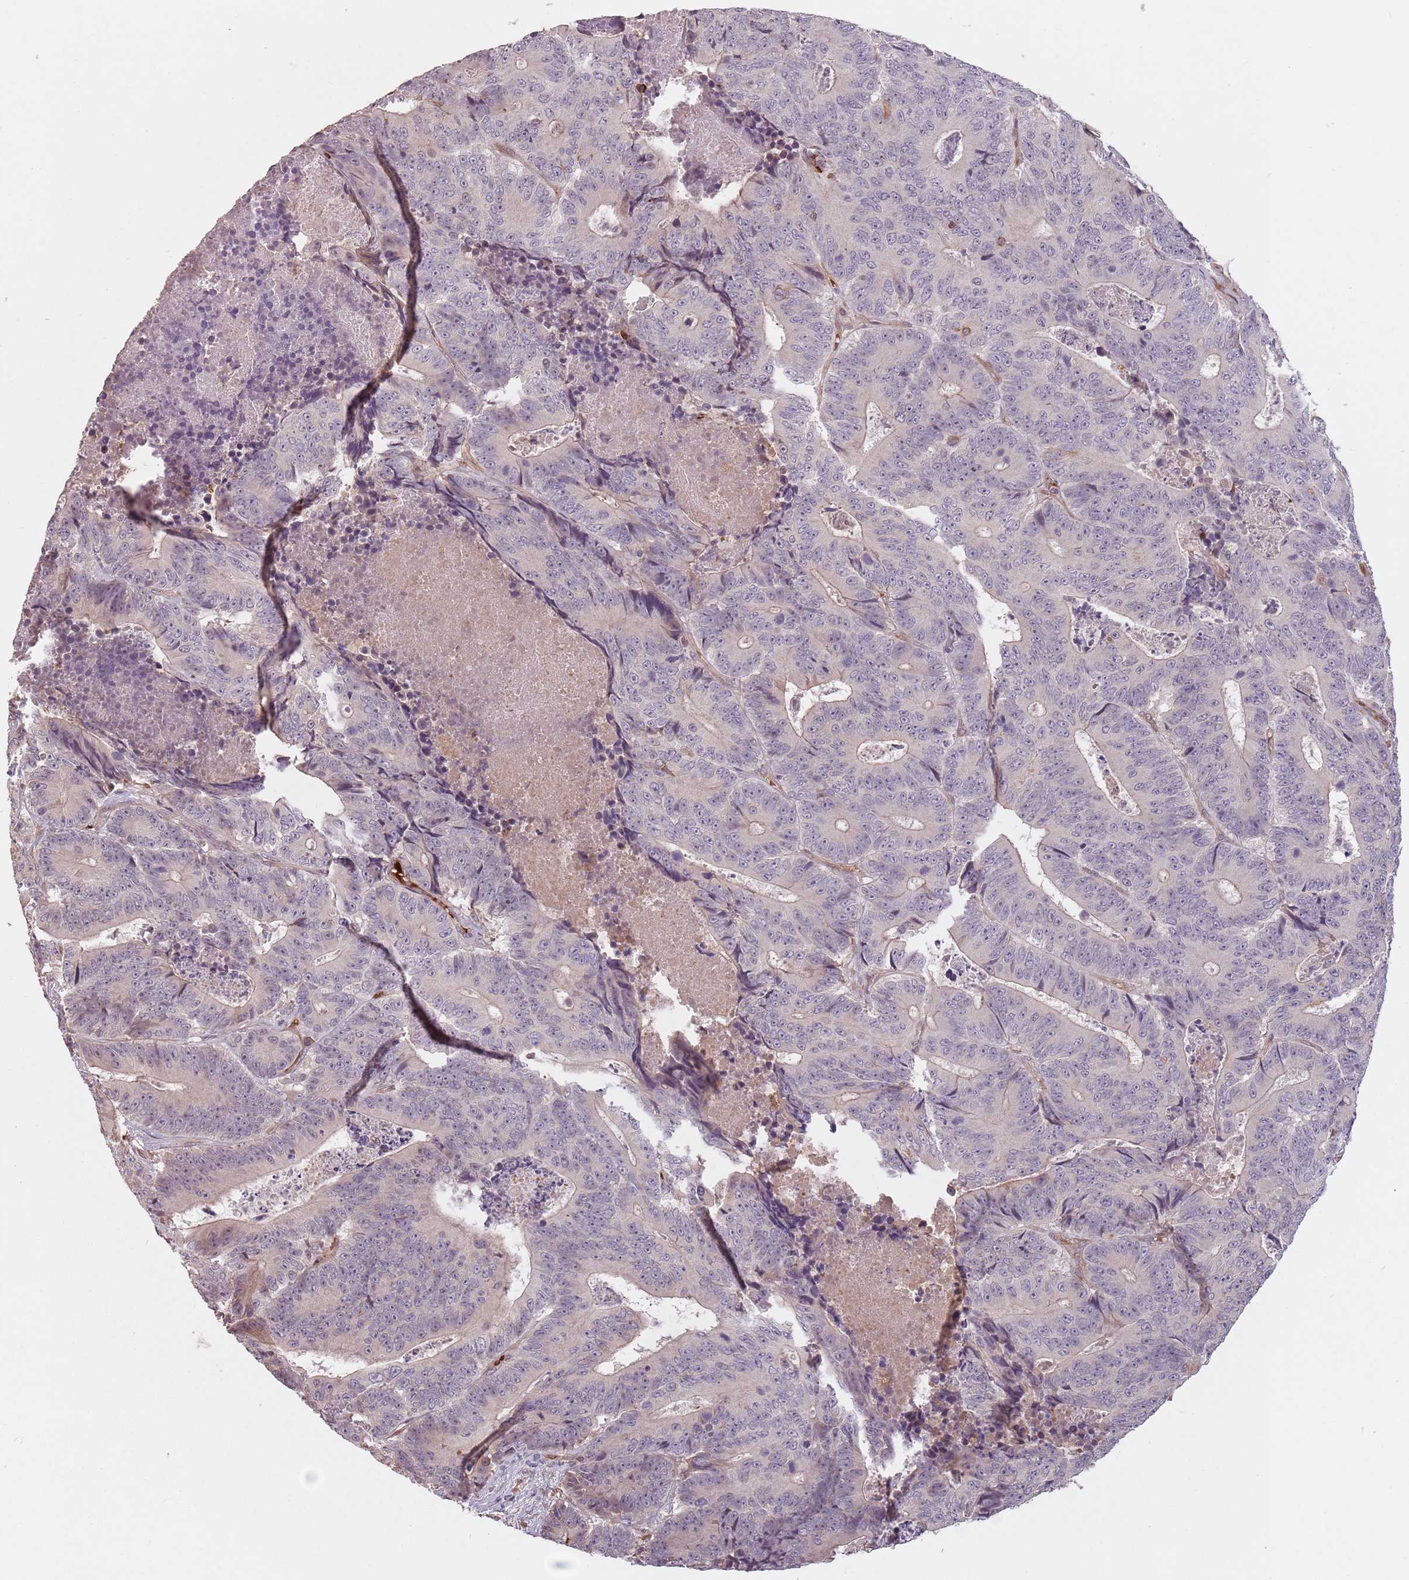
{"staining": {"intensity": "negative", "quantity": "none", "location": "none"}, "tissue": "colorectal cancer", "cell_type": "Tumor cells", "image_type": "cancer", "snomed": [{"axis": "morphology", "description": "Adenocarcinoma, NOS"}, {"axis": "topography", "description": "Colon"}], "caption": "Histopathology image shows no significant protein positivity in tumor cells of colorectal adenocarcinoma.", "gene": "GPR180", "patient": {"sex": "male", "age": 83}}